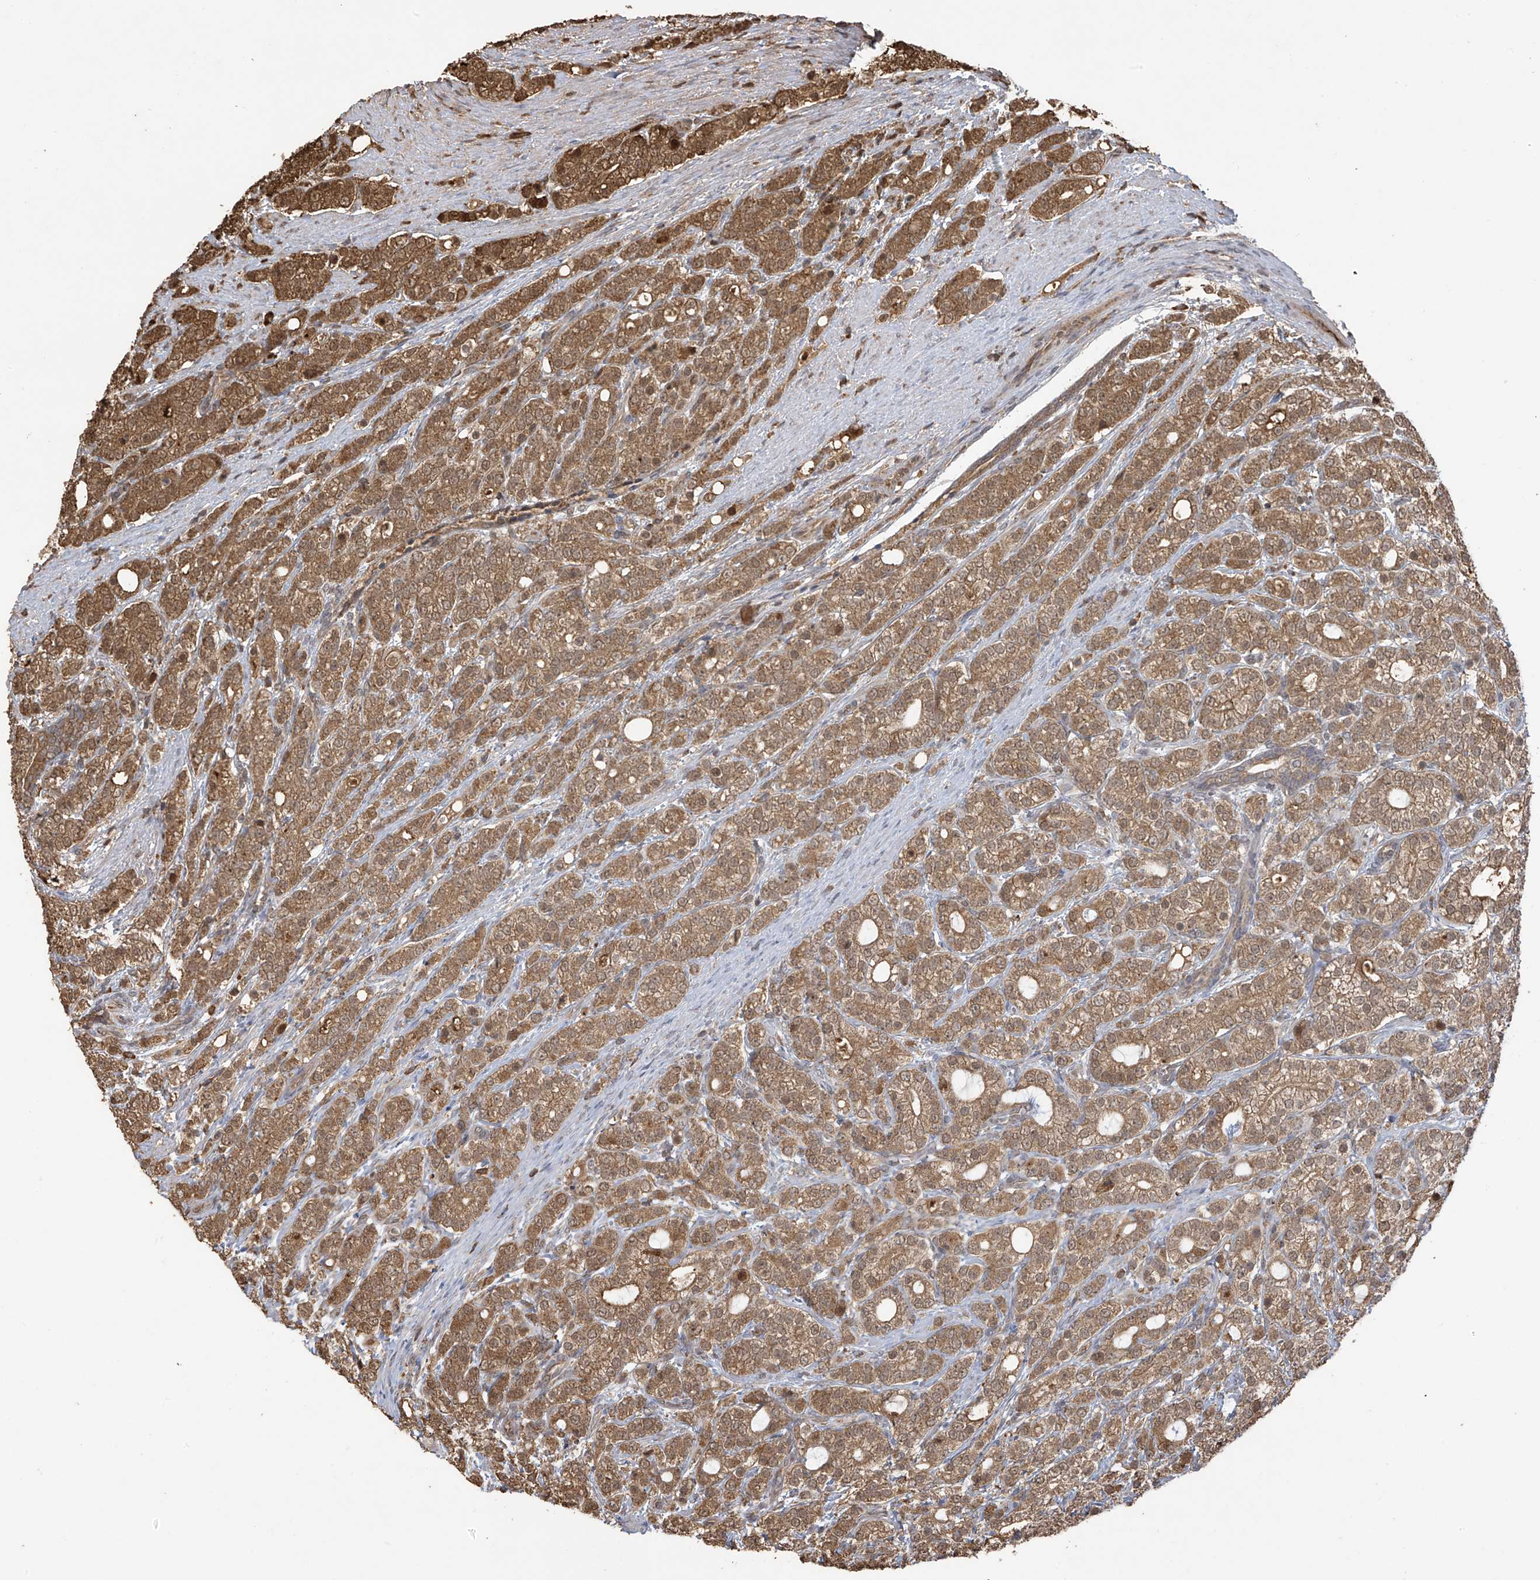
{"staining": {"intensity": "moderate", "quantity": ">75%", "location": "cytoplasmic/membranous"}, "tissue": "prostate cancer", "cell_type": "Tumor cells", "image_type": "cancer", "snomed": [{"axis": "morphology", "description": "Adenocarcinoma, High grade"}, {"axis": "topography", "description": "Prostate"}], "caption": "Immunohistochemical staining of prostate cancer demonstrates moderate cytoplasmic/membranous protein expression in about >75% of tumor cells. (DAB = brown stain, brightfield microscopy at high magnification).", "gene": "PNPT1", "patient": {"sex": "male", "age": 57}}